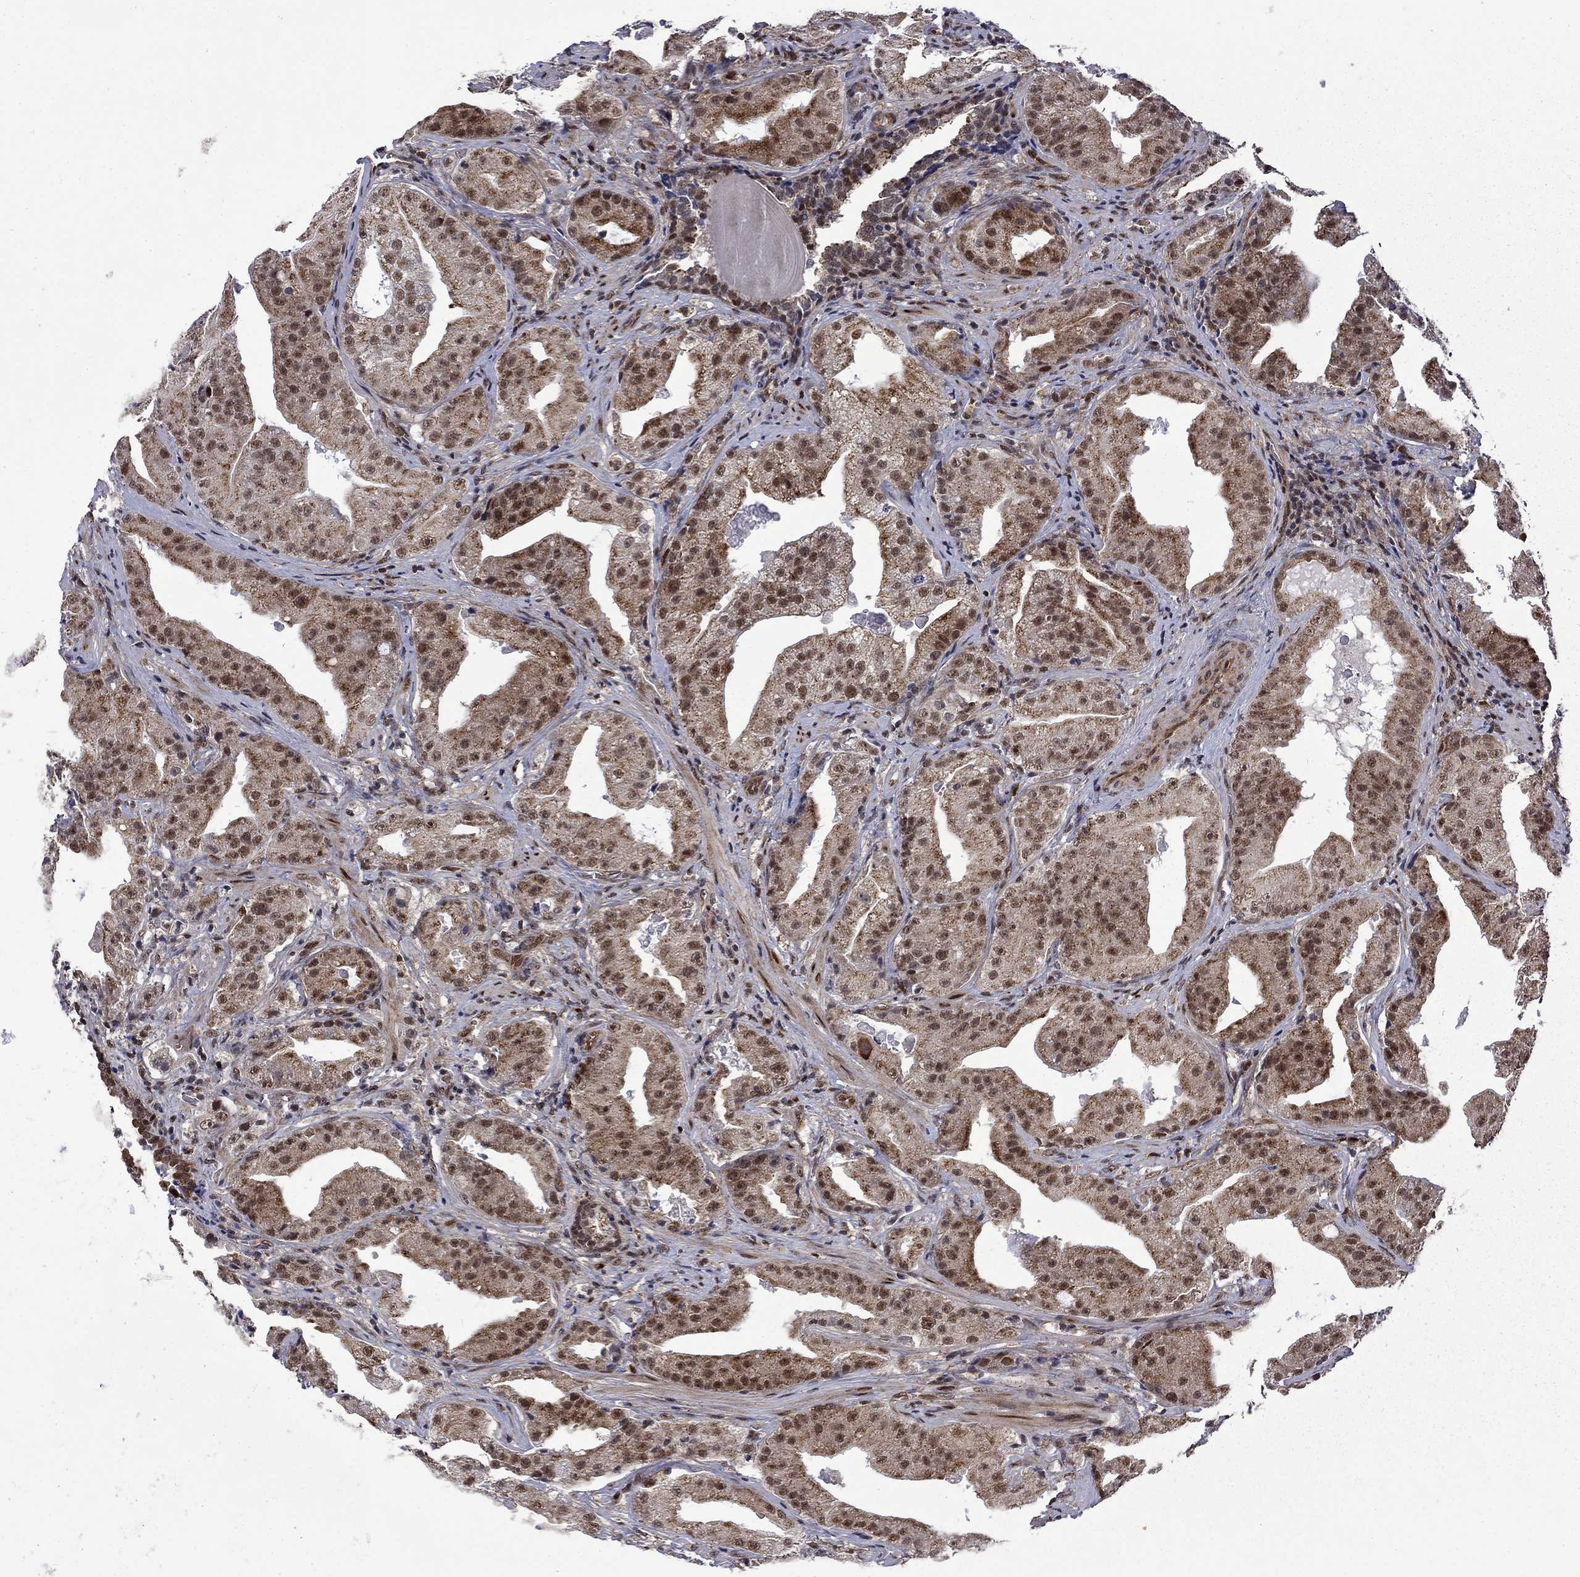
{"staining": {"intensity": "moderate", "quantity": ">75%", "location": "cytoplasmic/membranous,nuclear"}, "tissue": "prostate cancer", "cell_type": "Tumor cells", "image_type": "cancer", "snomed": [{"axis": "morphology", "description": "Adenocarcinoma, Low grade"}, {"axis": "topography", "description": "Prostate"}], "caption": "A brown stain labels moderate cytoplasmic/membranous and nuclear positivity of a protein in prostate cancer (adenocarcinoma (low-grade)) tumor cells.", "gene": "KPNA3", "patient": {"sex": "male", "age": 62}}